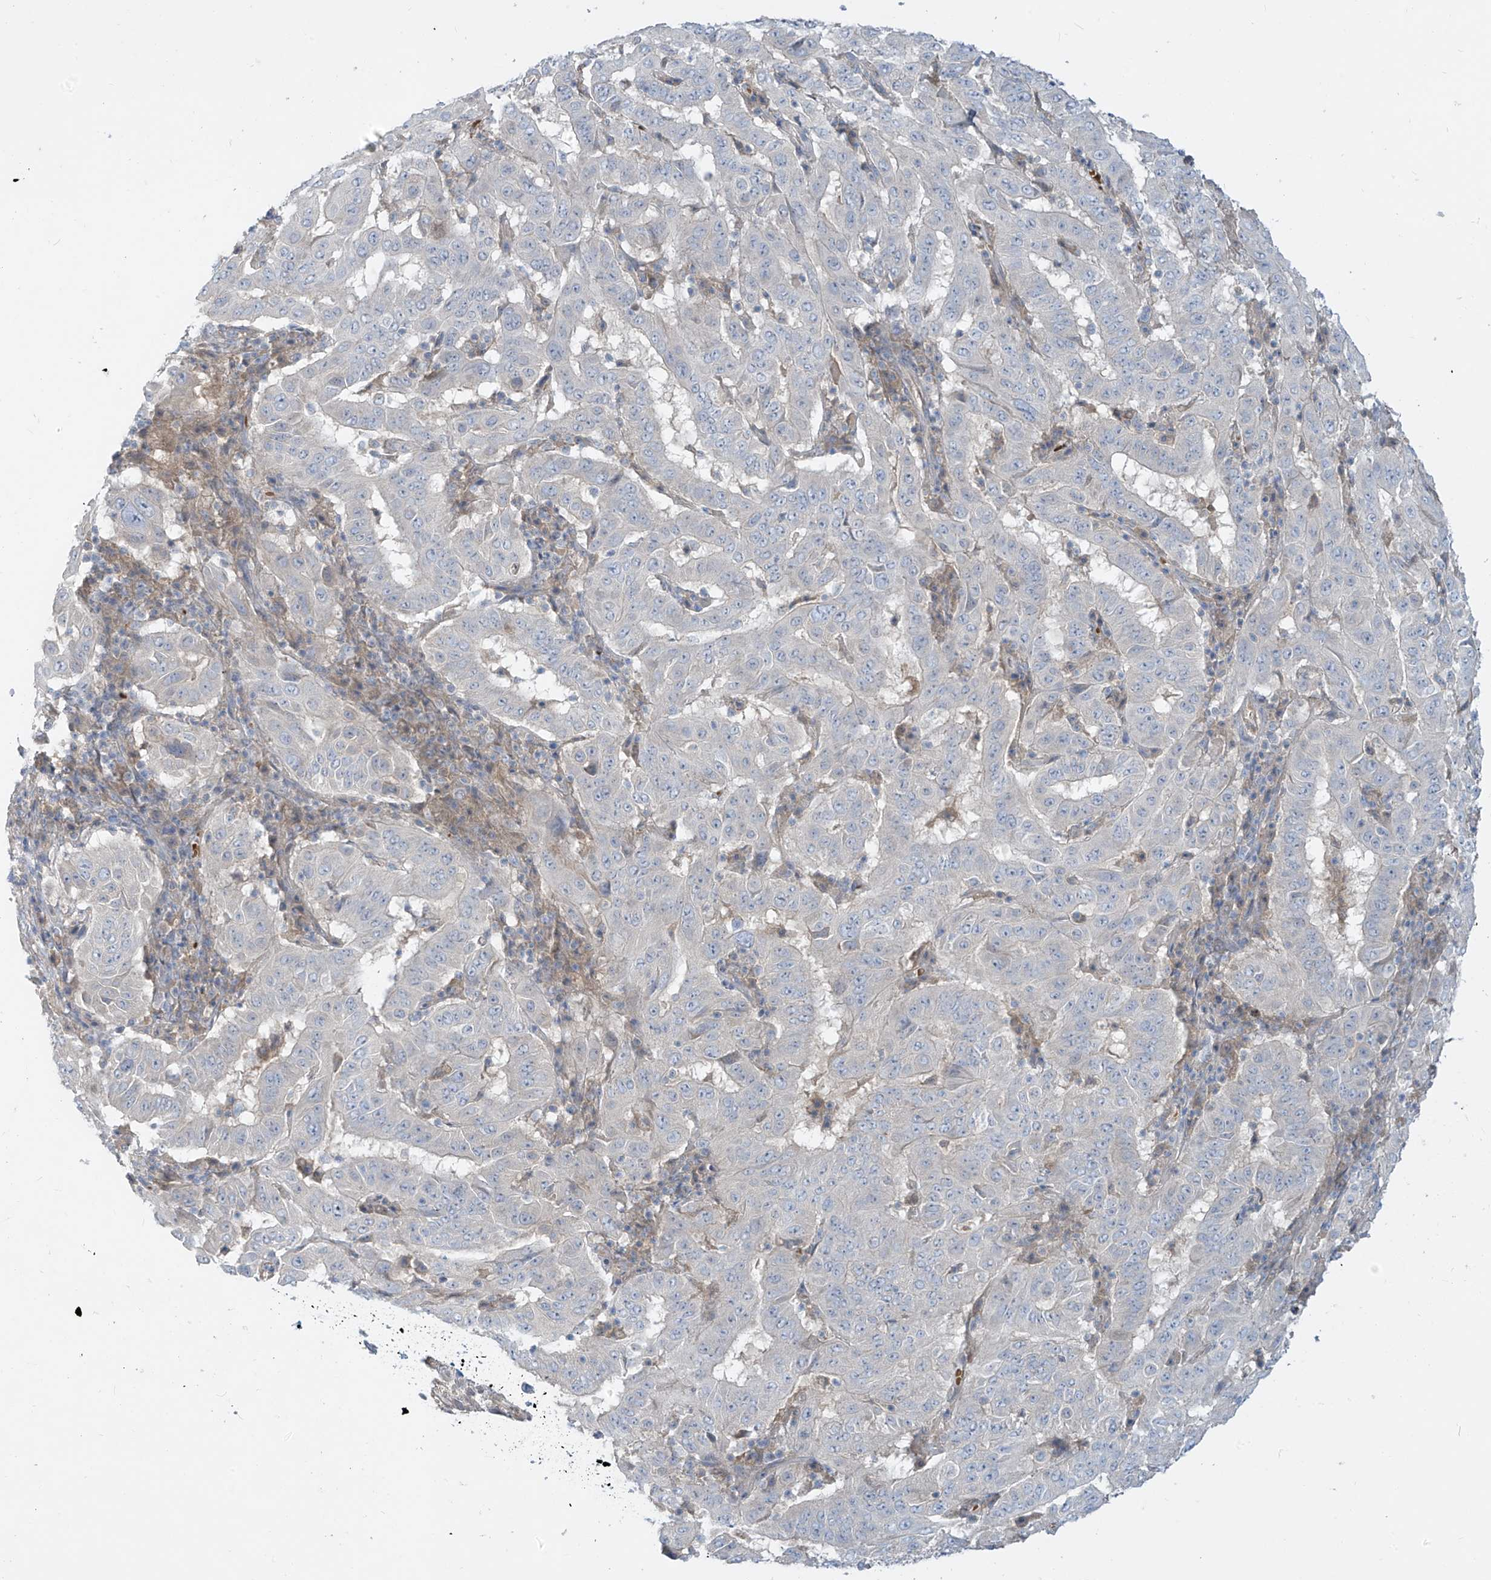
{"staining": {"intensity": "negative", "quantity": "none", "location": "none"}, "tissue": "pancreatic cancer", "cell_type": "Tumor cells", "image_type": "cancer", "snomed": [{"axis": "morphology", "description": "Adenocarcinoma, NOS"}, {"axis": "topography", "description": "Pancreas"}], "caption": "Micrograph shows no protein staining in tumor cells of pancreatic cancer tissue.", "gene": "DGKQ", "patient": {"sex": "male", "age": 63}}